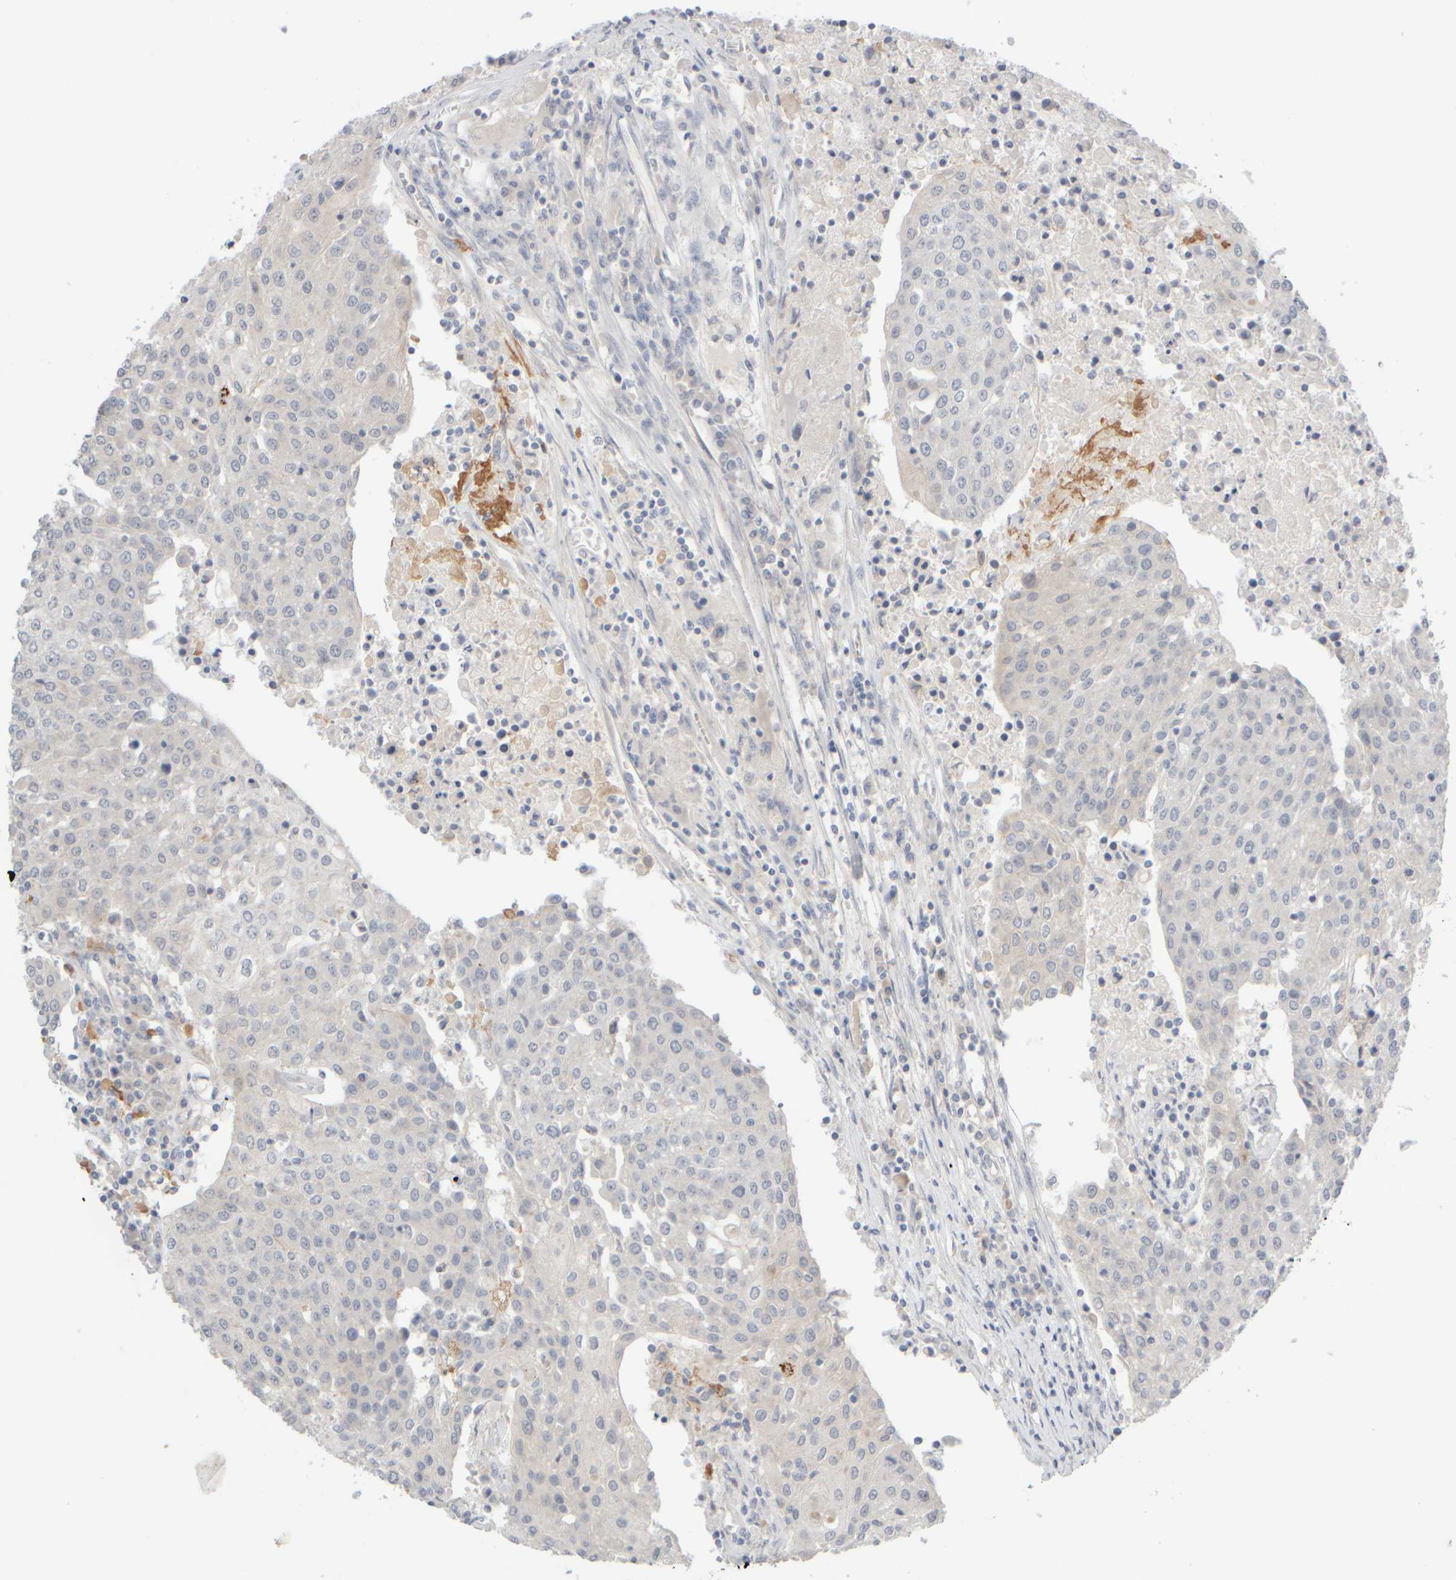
{"staining": {"intensity": "negative", "quantity": "none", "location": "none"}, "tissue": "urothelial cancer", "cell_type": "Tumor cells", "image_type": "cancer", "snomed": [{"axis": "morphology", "description": "Urothelial carcinoma, High grade"}, {"axis": "topography", "description": "Urinary bladder"}], "caption": "High magnification brightfield microscopy of high-grade urothelial carcinoma stained with DAB (brown) and counterstained with hematoxylin (blue): tumor cells show no significant positivity.", "gene": "GOPC", "patient": {"sex": "female", "age": 85}}